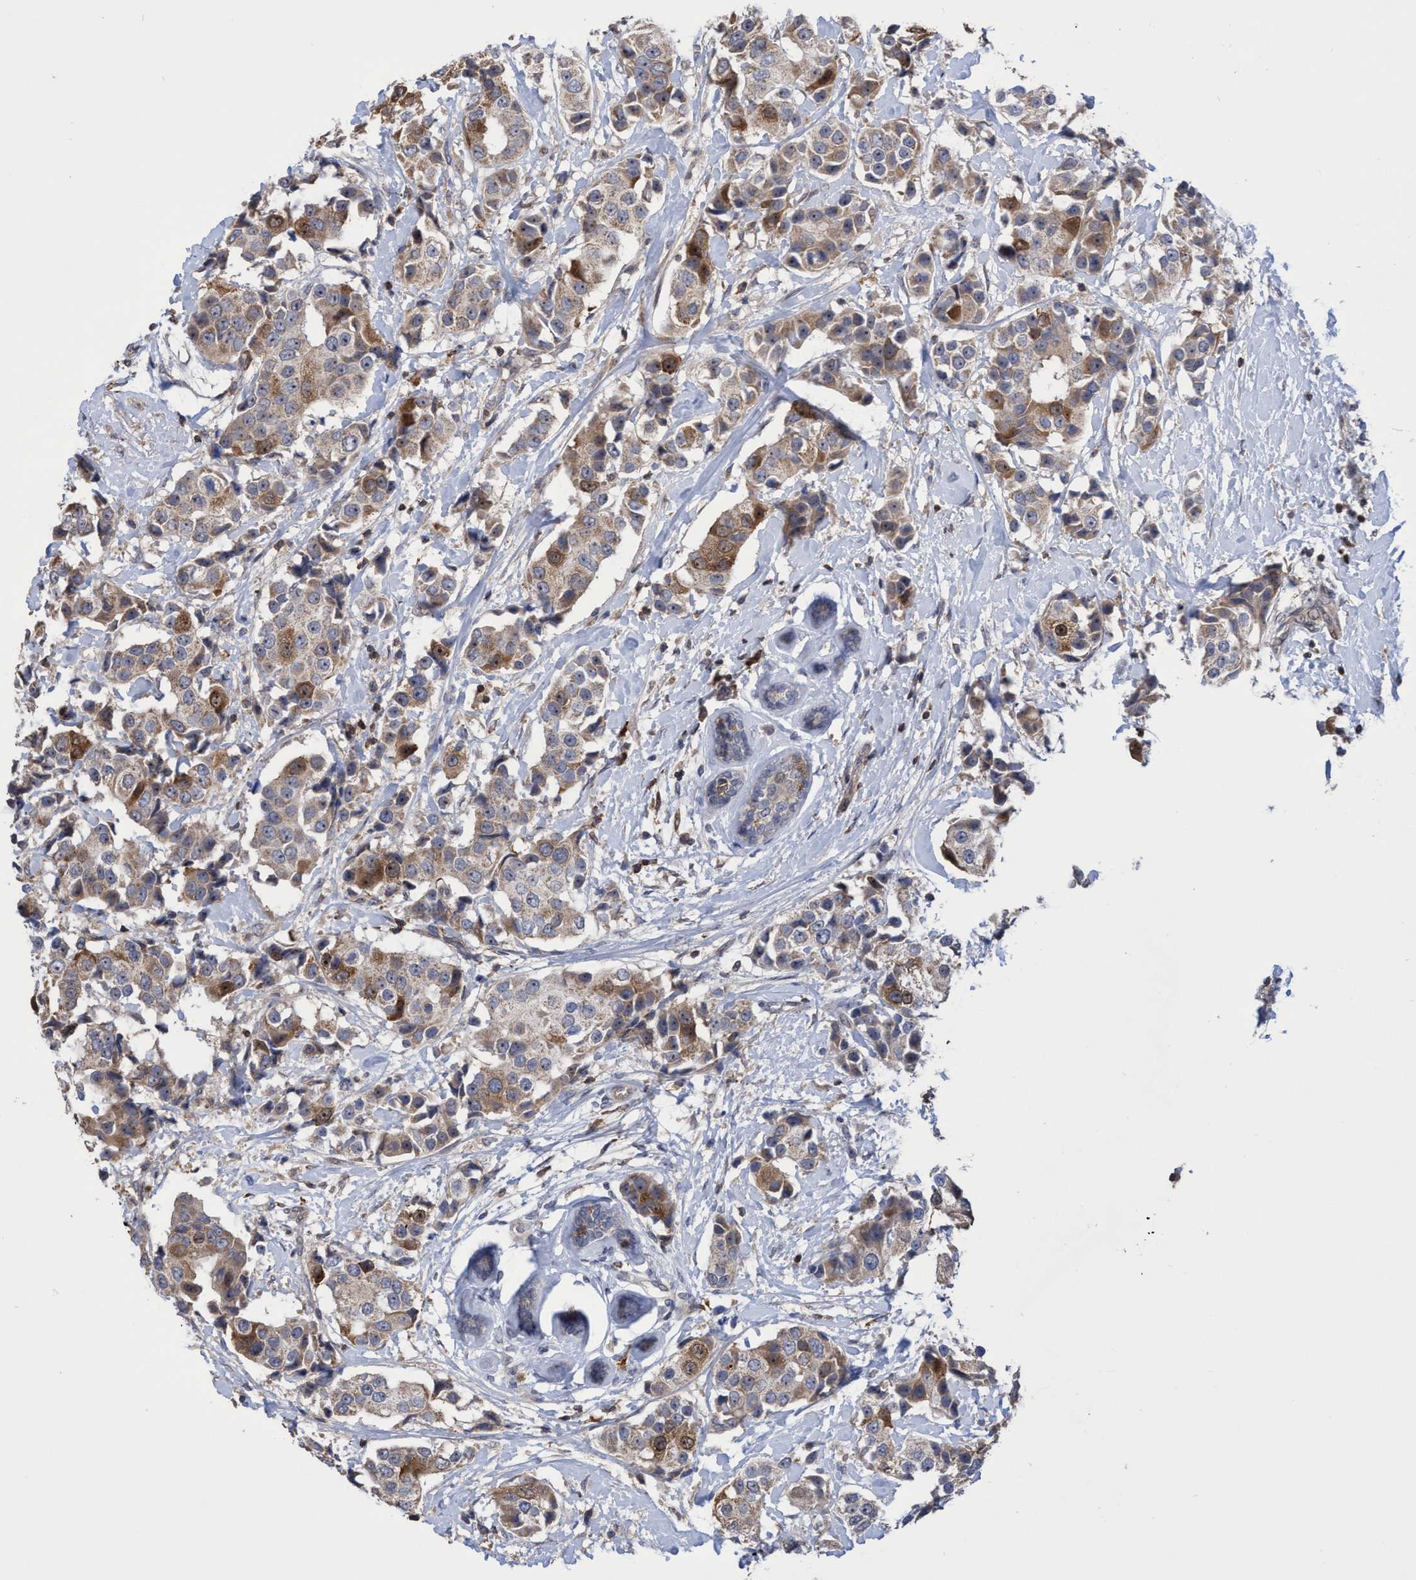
{"staining": {"intensity": "moderate", "quantity": ">75%", "location": "cytoplasmic/membranous,nuclear"}, "tissue": "breast cancer", "cell_type": "Tumor cells", "image_type": "cancer", "snomed": [{"axis": "morphology", "description": "Normal tissue, NOS"}, {"axis": "morphology", "description": "Duct carcinoma"}, {"axis": "topography", "description": "Breast"}], "caption": "DAB (3,3'-diaminobenzidine) immunohistochemical staining of human breast cancer reveals moderate cytoplasmic/membranous and nuclear protein expression in about >75% of tumor cells.", "gene": "SLBP", "patient": {"sex": "female", "age": 39}}